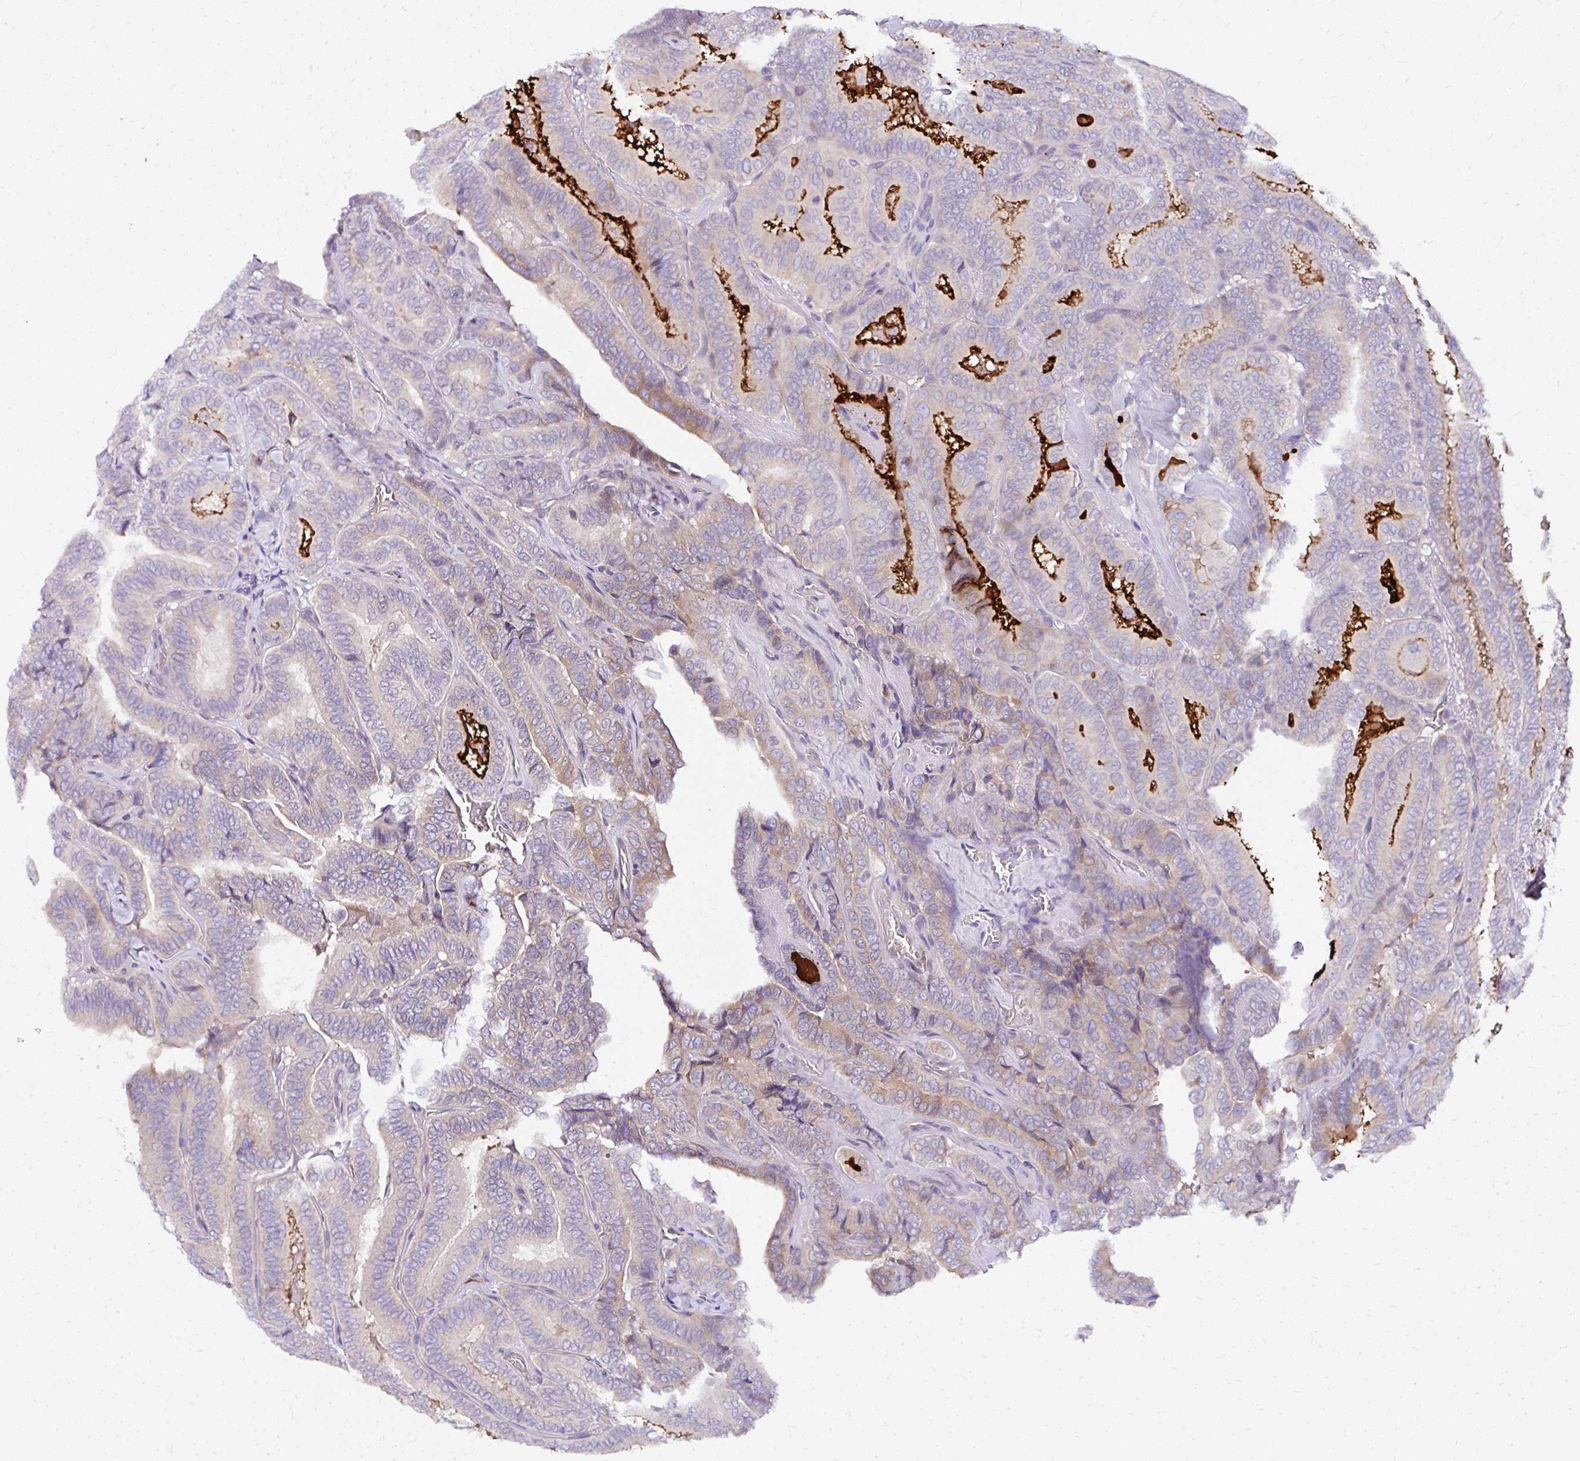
{"staining": {"intensity": "weak", "quantity": "<25%", "location": "cytoplasmic/membranous"}, "tissue": "thyroid cancer", "cell_type": "Tumor cells", "image_type": "cancer", "snomed": [{"axis": "morphology", "description": "Papillary adenocarcinoma, NOS"}, {"axis": "topography", "description": "Thyroid gland"}], "caption": "High magnification brightfield microscopy of thyroid cancer stained with DAB (3,3'-diaminobenzidine) (brown) and counterstained with hematoxylin (blue): tumor cells show no significant staining. (DAB (3,3'-diaminobenzidine) IHC visualized using brightfield microscopy, high magnification).", "gene": "DEPDC5", "patient": {"sex": "male", "age": 61}}